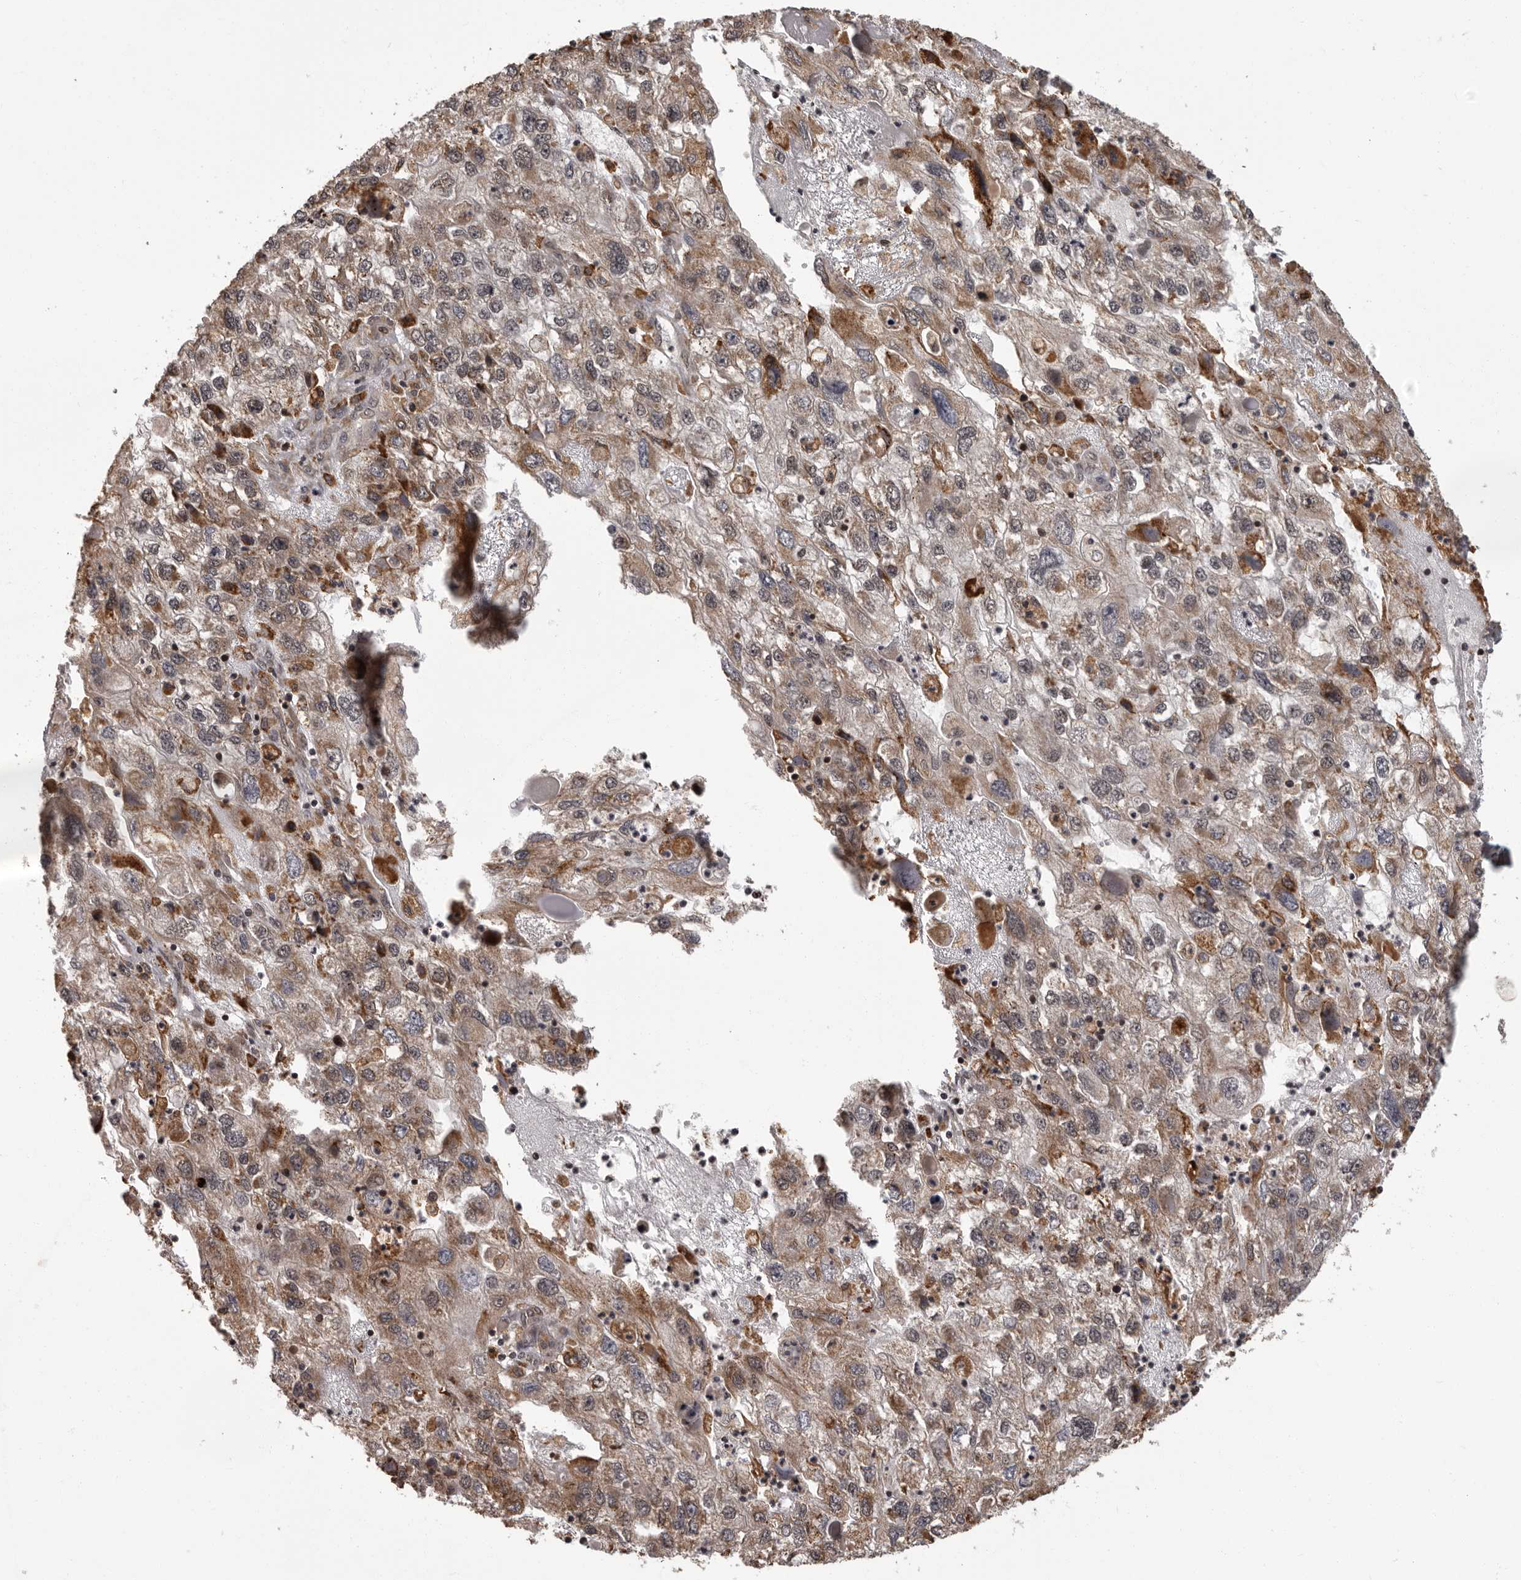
{"staining": {"intensity": "moderate", "quantity": ">75%", "location": "cytoplasmic/membranous"}, "tissue": "endometrial cancer", "cell_type": "Tumor cells", "image_type": "cancer", "snomed": [{"axis": "morphology", "description": "Adenocarcinoma, NOS"}, {"axis": "topography", "description": "Endometrium"}], "caption": "IHC (DAB) staining of human endometrial cancer (adenocarcinoma) reveals moderate cytoplasmic/membranous protein positivity in approximately >75% of tumor cells.", "gene": "IL32", "patient": {"sex": "female", "age": 49}}